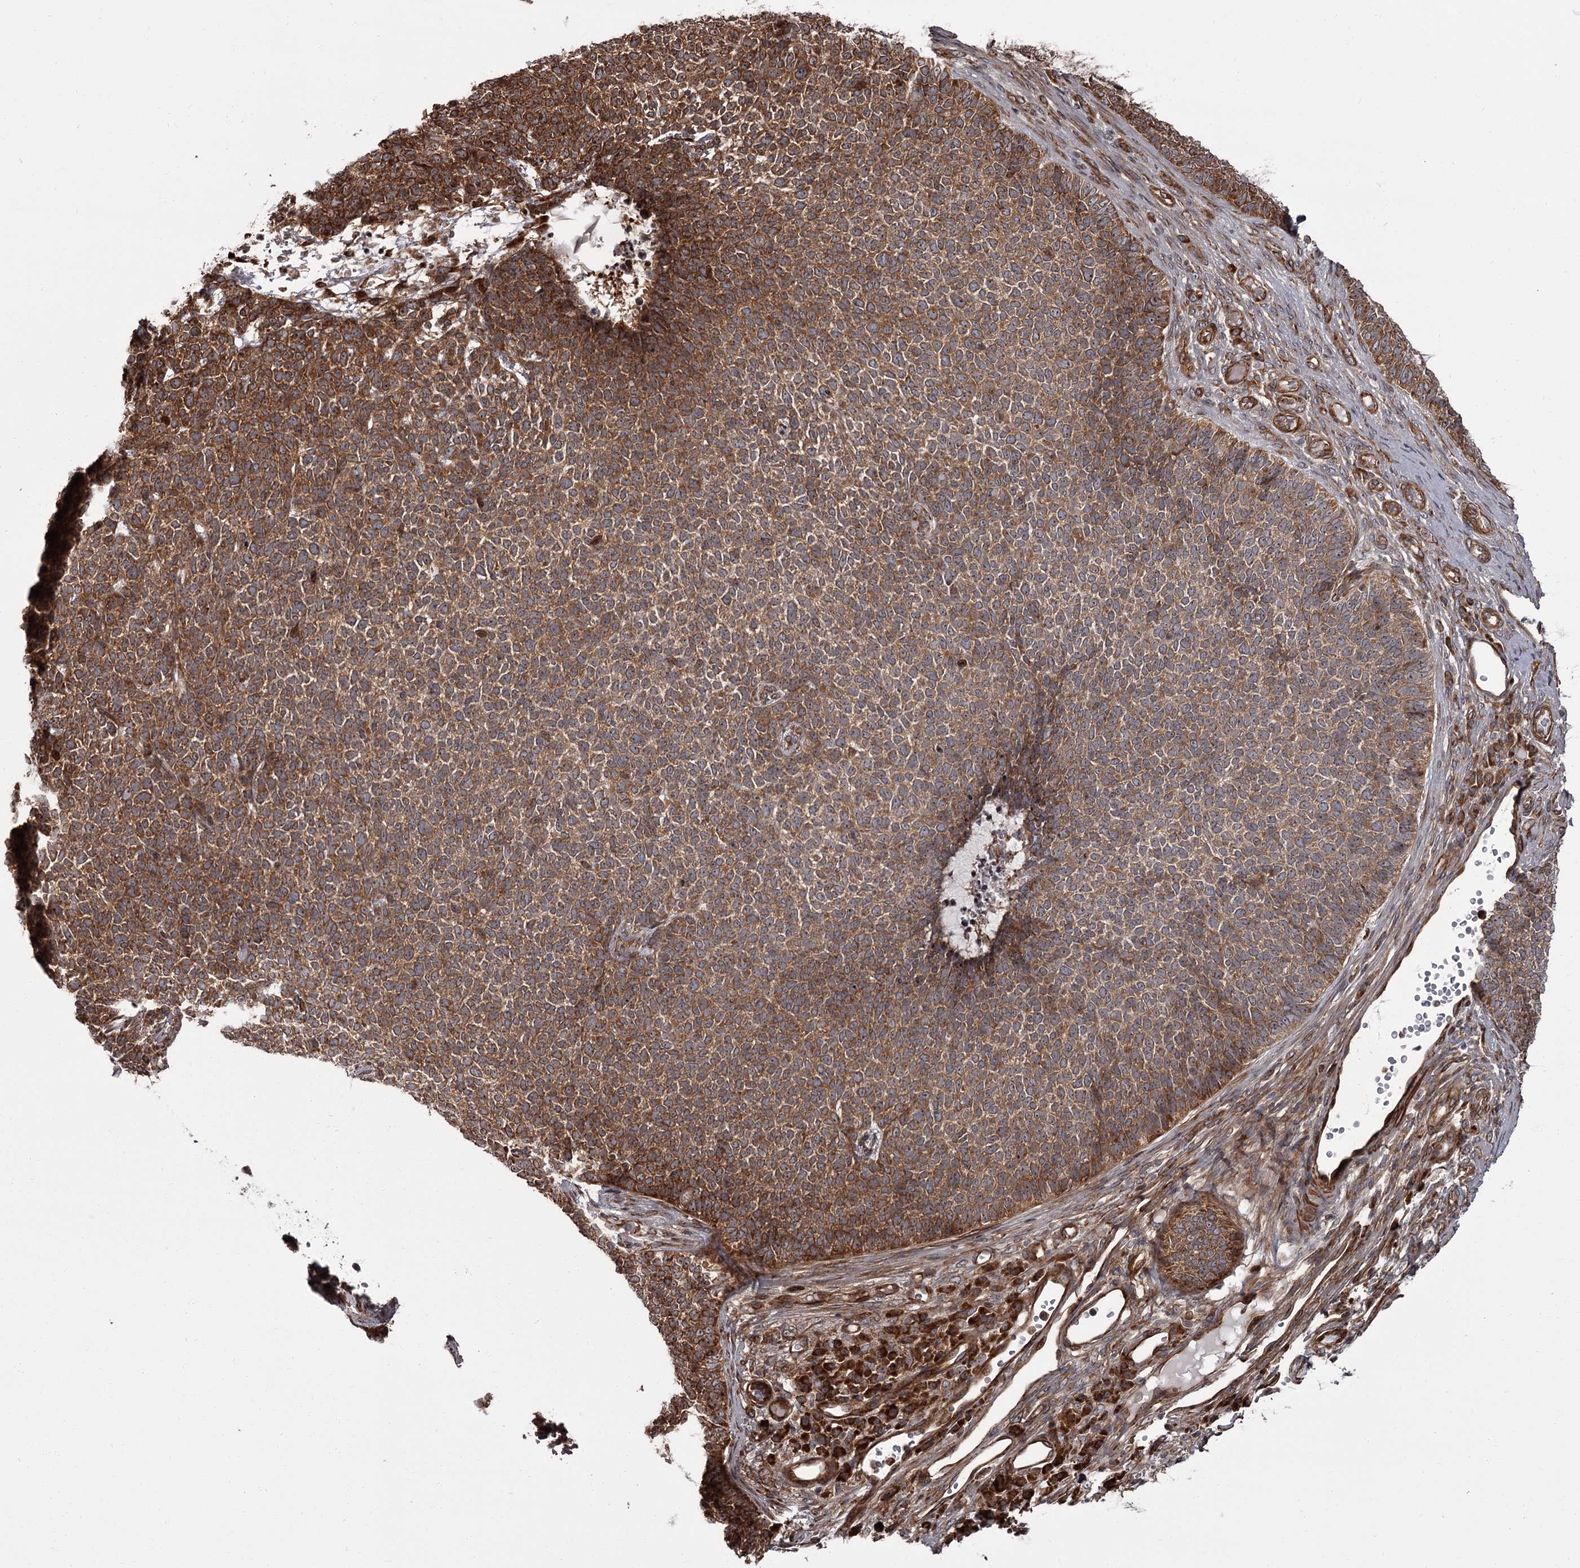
{"staining": {"intensity": "moderate", "quantity": ">75%", "location": "cytoplasmic/membranous"}, "tissue": "skin cancer", "cell_type": "Tumor cells", "image_type": "cancer", "snomed": [{"axis": "morphology", "description": "Basal cell carcinoma"}, {"axis": "topography", "description": "Skin"}], "caption": "Basal cell carcinoma (skin) stained with a brown dye exhibits moderate cytoplasmic/membranous positive expression in about >75% of tumor cells.", "gene": "THAP9", "patient": {"sex": "female", "age": 84}}